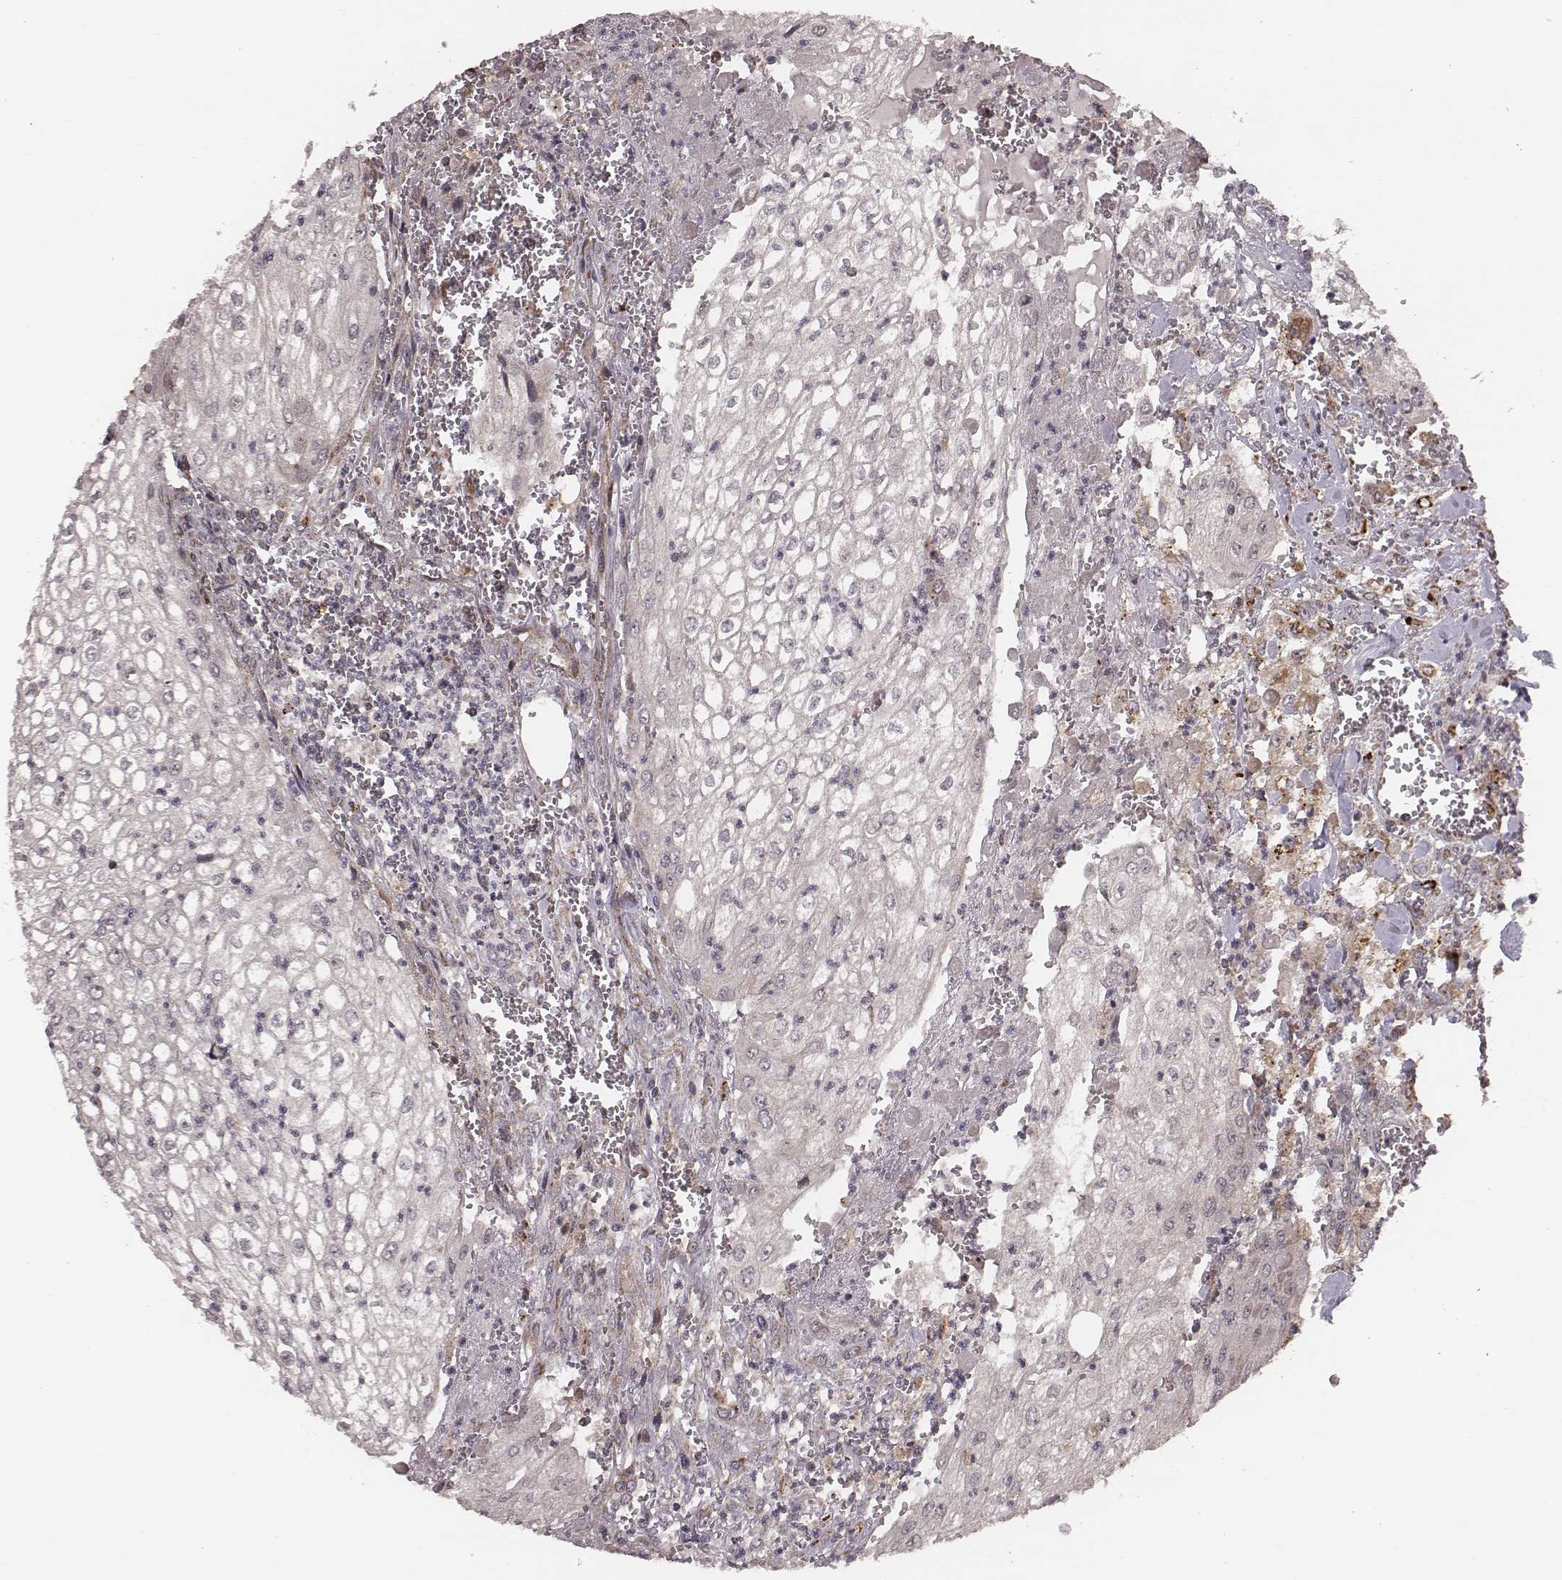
{"staining": {"intensity": "weak", "quantity": "<25%", "location": "cytoplasmic/membranous"}, "tissue": "urothelial cancer", "cell_type": "Tumor cells", "image_type": "cancer", "snomed": [{"axis": "morphology", "description": "Urothelial carcinoma, High grade"}, {"axis": "topography", "description": "Urinary bladder"}], "caption": "There is no significant expression in tumor cells of high-grade urothelial carcinoma. (Brightfield microscopy of DAB (3,3'-diaminobenzidine) IHC at high magnification).", "gene": "ZDHHC21", "patient": {"sex": "male", "age": 62}}